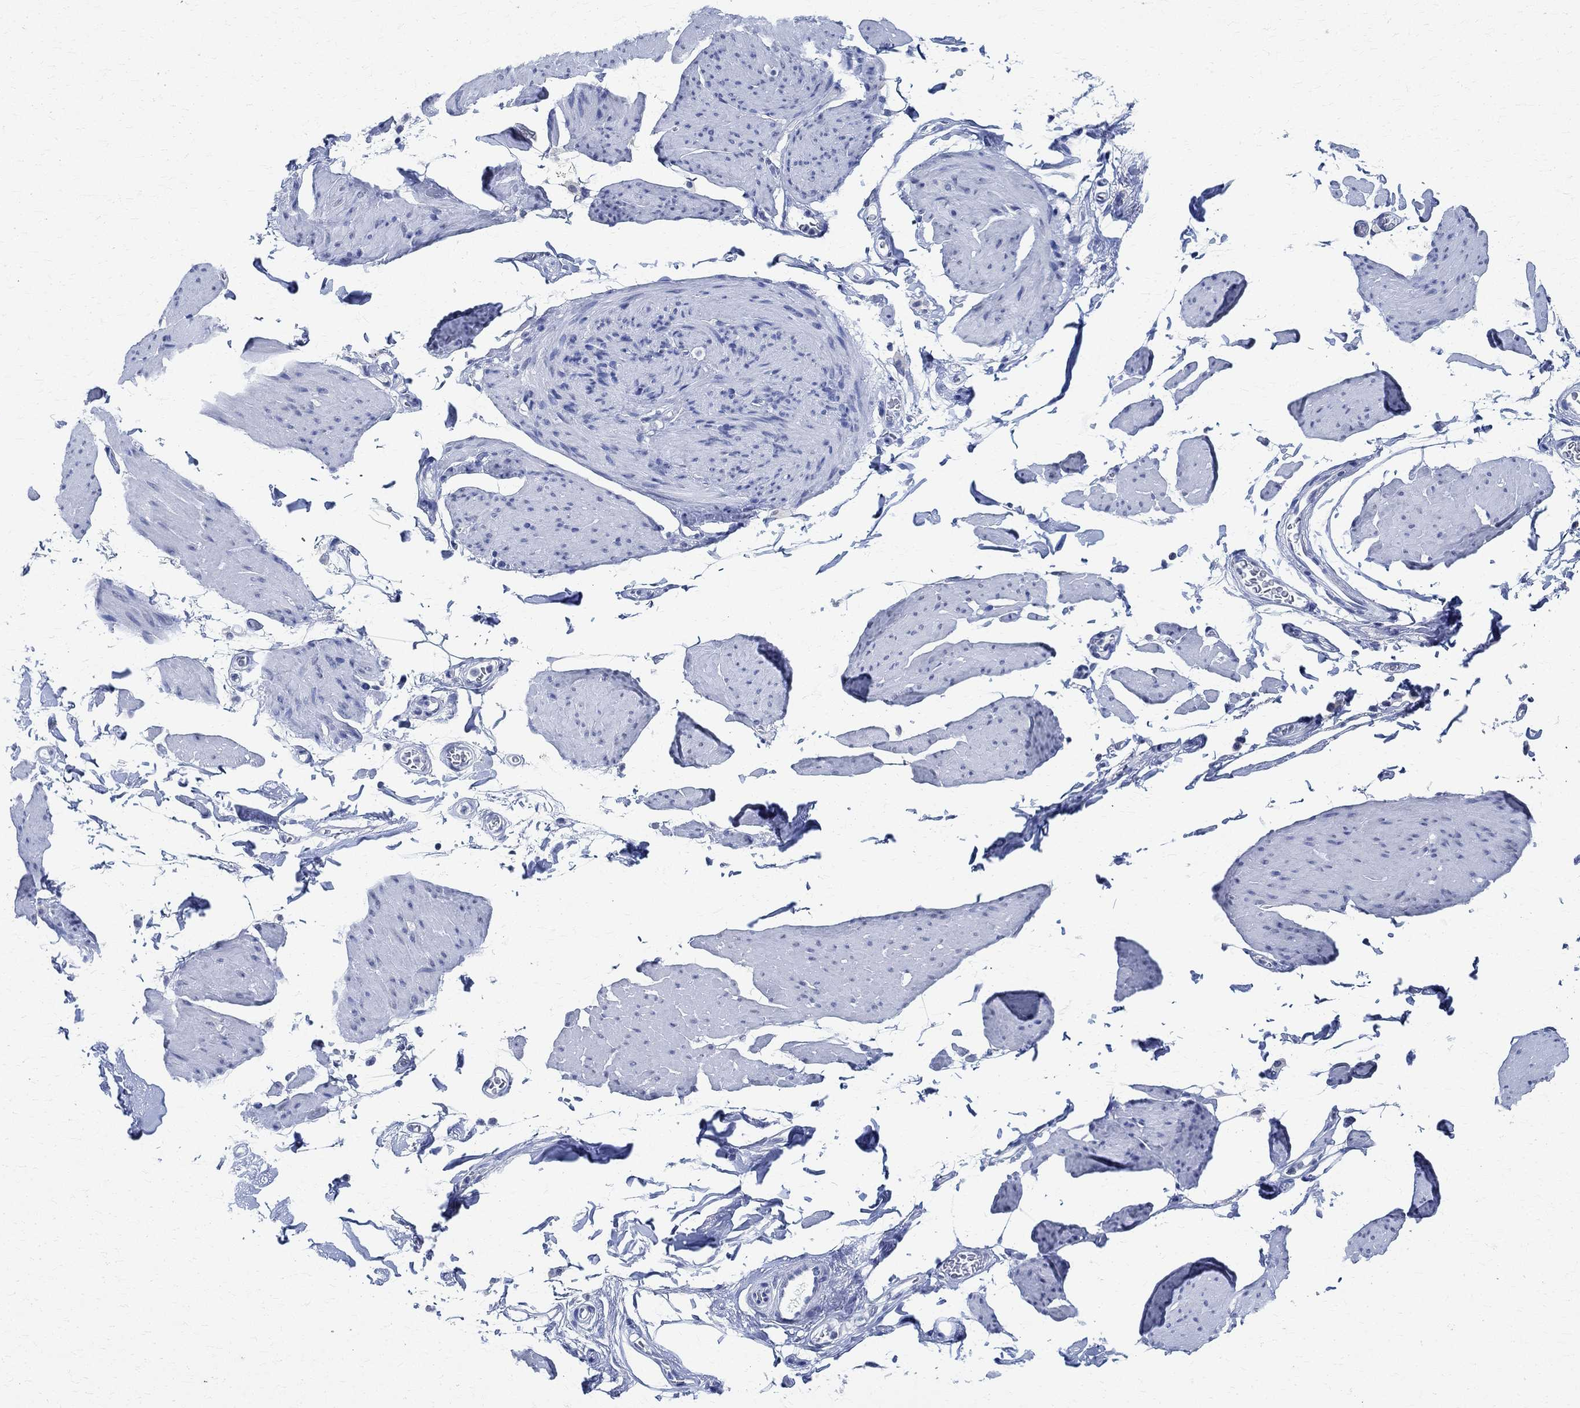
{"staining": {"intensity": "negative", "quantity": "none", "location": "none"}, "tissue": "smooth muscle", "cell_type": "Smooth muscle cells", "image_type": "normal", "snomed": [{"axis": "morphology", "description": "Normal tissue, NOS"}, {"axis": "topography", "description": "Adipose tissue"}, {"axis": "topography", "description": "Smooth muscle"}, {"axis": "topography", "description": "Peripheral nerve tissue"}], "caption": "Human smooth muscle stained for a protein using immunohistochemistry (IHC) demonstrates no staining in smooth muscle cells.", "gene": "TMEM221", "patient": {"sex": "male", "age": 83}}